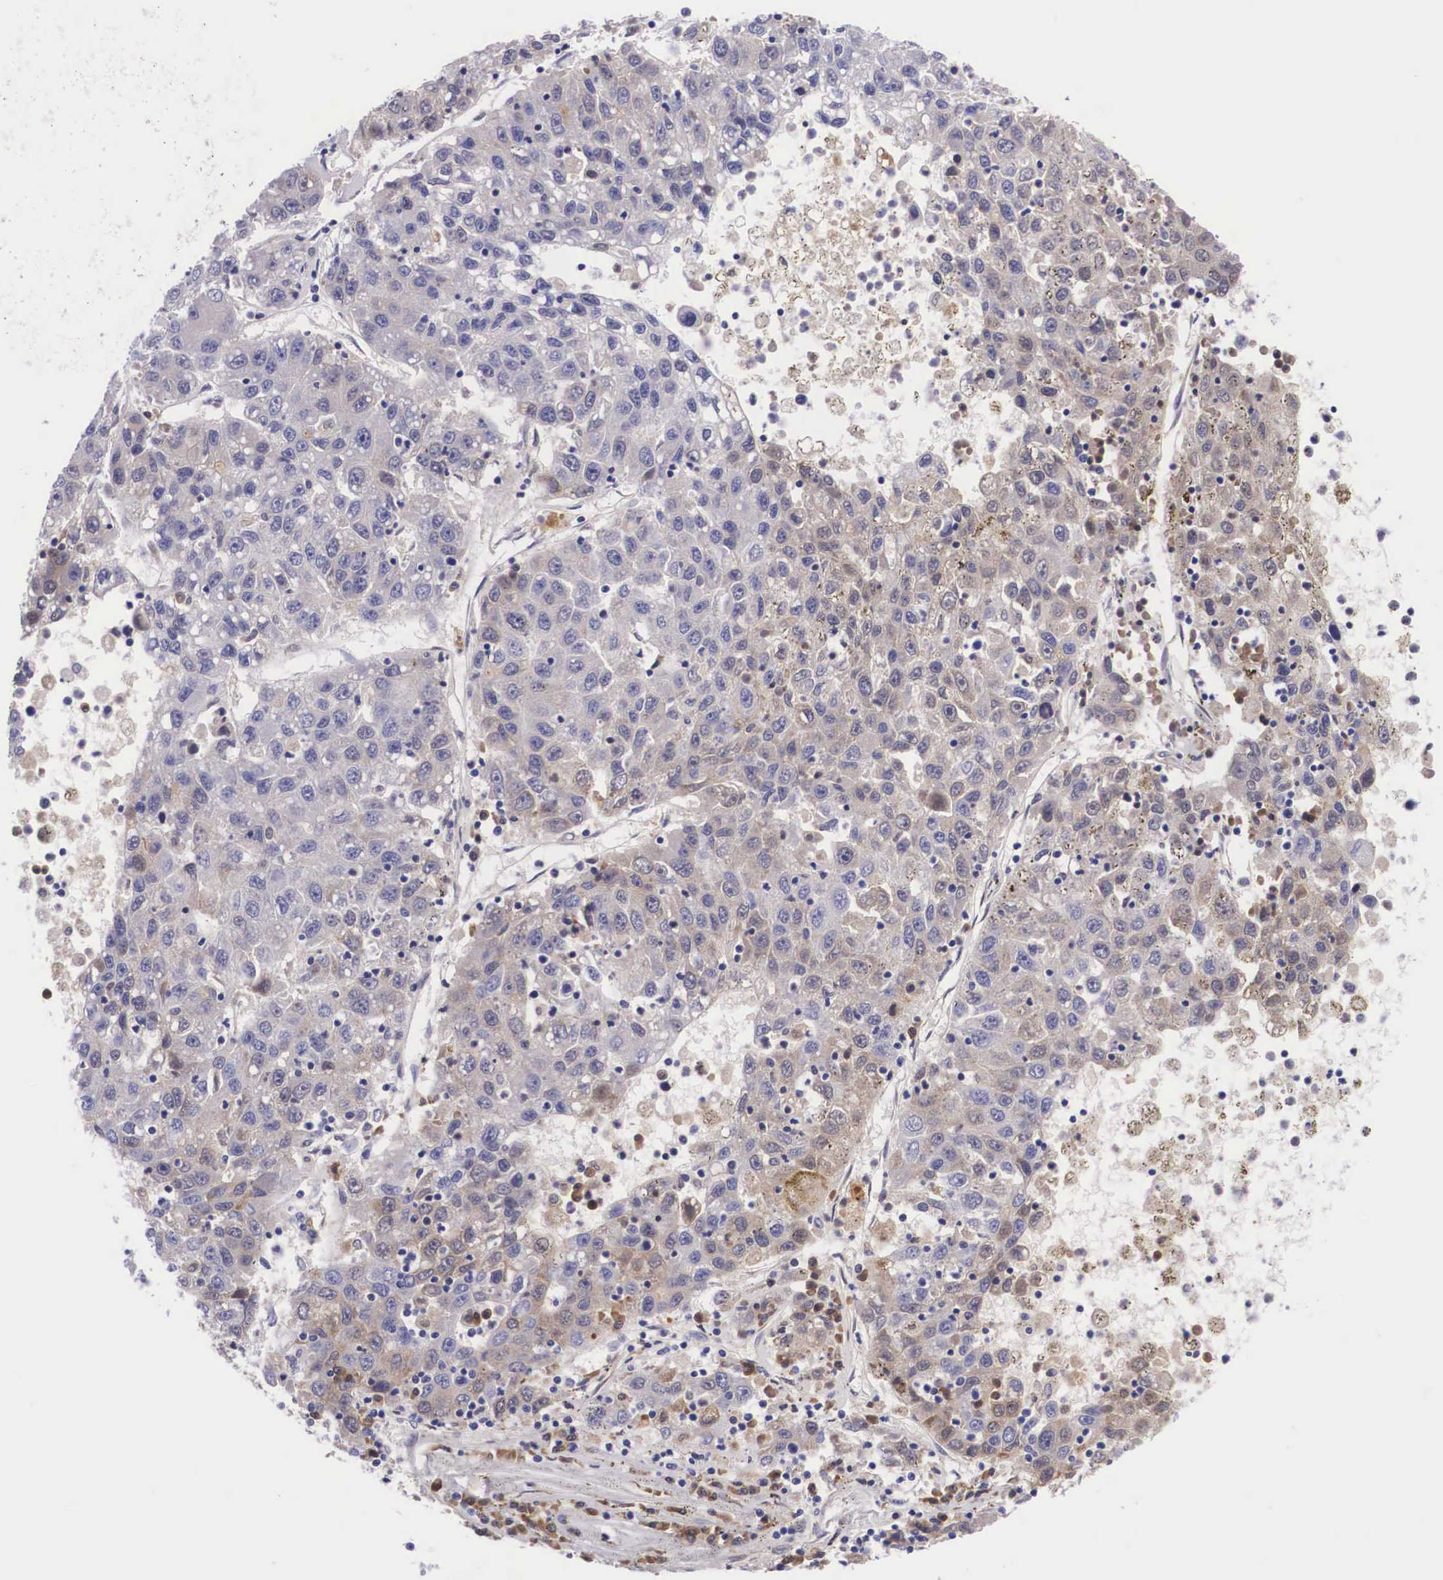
{"staining": {"intensity": "weak", "quantity": "25%-75%", "location": "cytoplasmic/membranous"}, "tissue": "liver cancer", "cell_type": "Tumor cells", "image_type": "cancer", "snomed": [{"axis": "morphology", "description": "Carcinoma, Hepatocellular, NOS"}, {"axis": "topography", "description": "Liver"}], "caption": "Protein analysis of liver cancer (hepatocellular carcinoma) tissue exhibits weak cytoplasmic/membranous expression in approximately 25%-75% of tumor cells.", "gene": "PLG", "patient": {"sex": "male", "age": 49}}